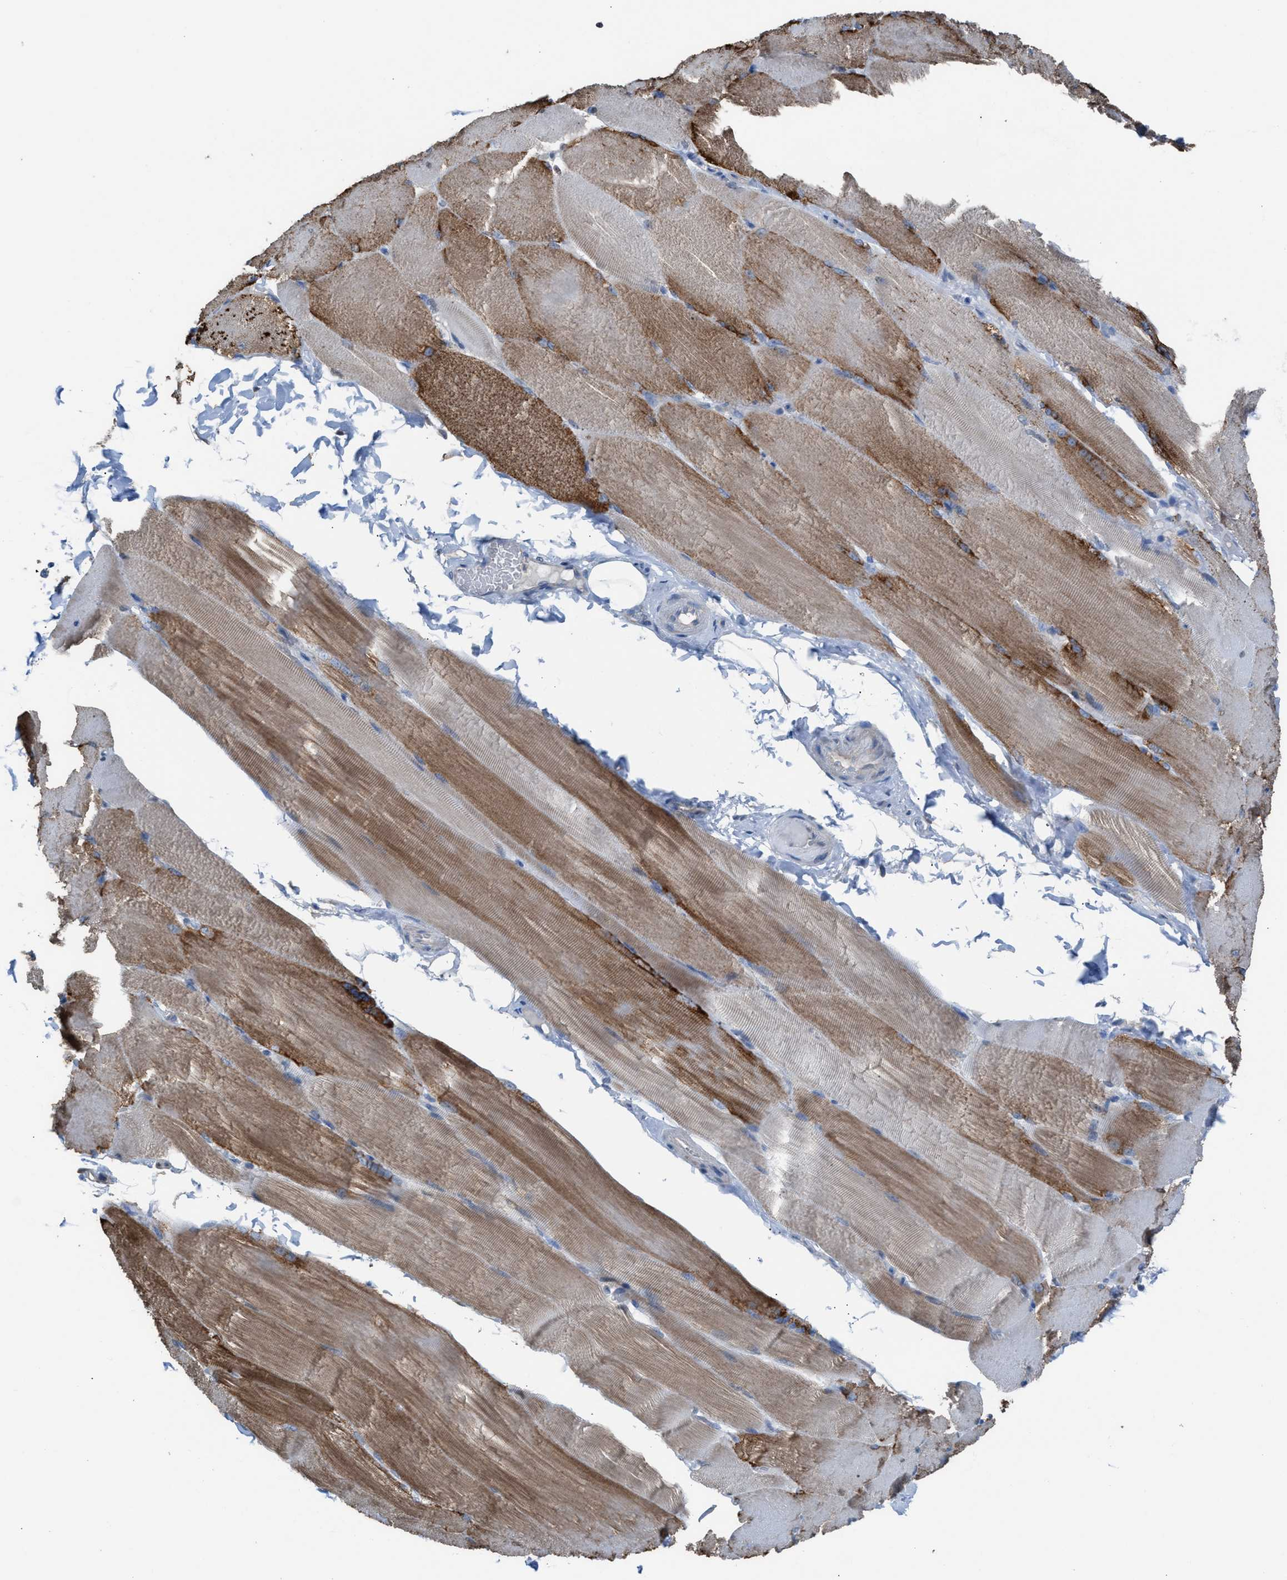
{"staining": {"intensity": "moderate", "quantity": "25%-75%", "location": "cytoplasmic/membranous"}, "tissue": "skeletal muscle", "cell_type": "Myocytes", "image_type": "normal", "snomed": [{"axis": "morphology", "description": "Normal tissue, NOS"}, {"axis": "topography", "description": "Skin"}, {"axis": "topography", "description": "Skeletal muscle"}], "caption": "A photomicrograph showing moderate cytoplasmic/membranous staining in about 25%-75% of myocytes in benign skeletal muscle, as visualized by brown immunohistochemical staining.", "gene": "NQO2", "patient": {"sex": "male", "age": 83}}